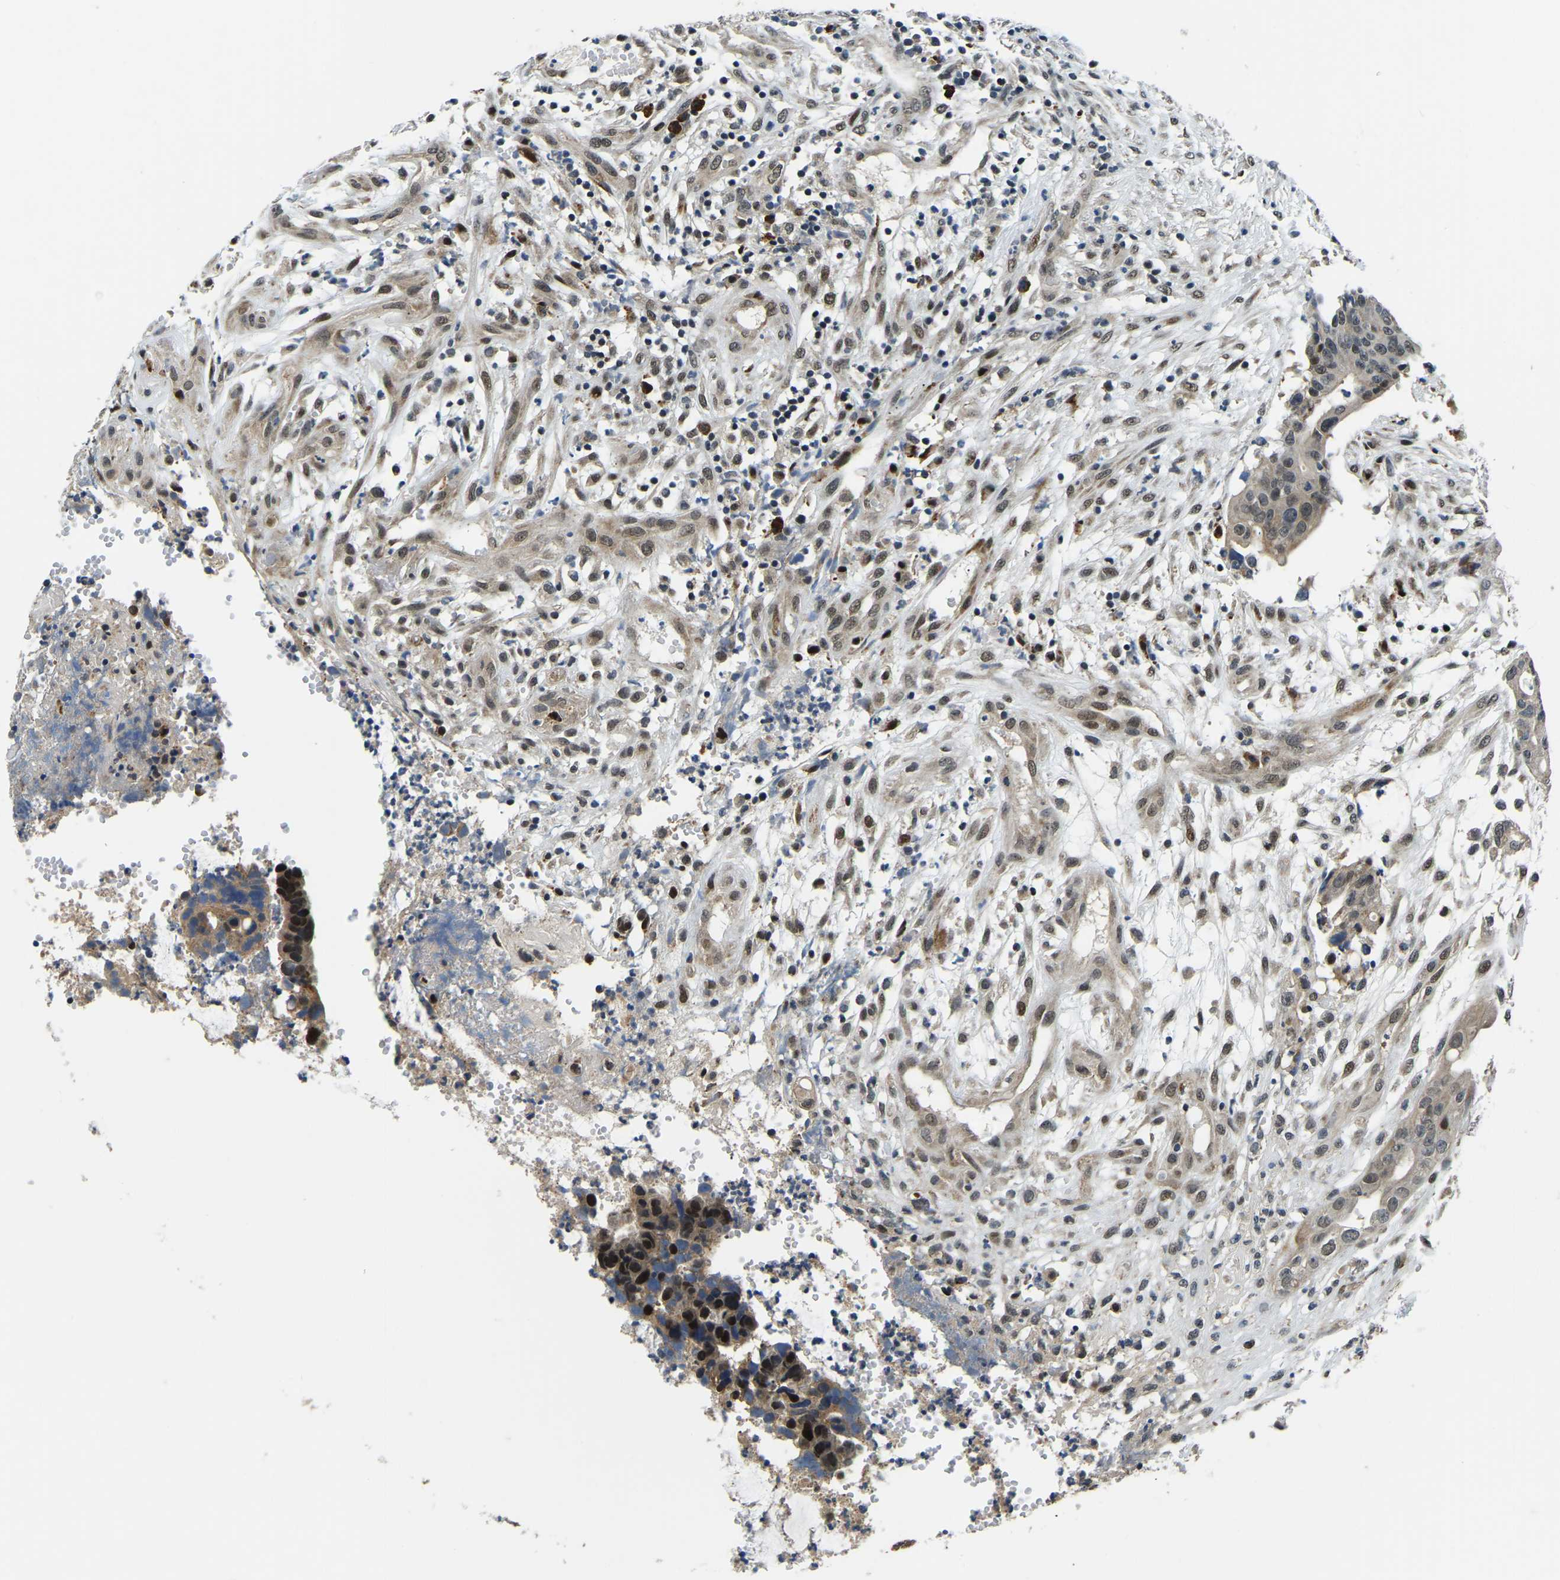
{"staining": {"intensity": "weak", "quantity": "25%-75%", "location": "cytoplasmic/membranous,nuclear"}, "tissue": "colorectal cancer", "cell_type": "Tumor cells", "image_type": "cancer", "snomed": [{"axis": "morphology", "description": "Adenocarcinoma, NOS"}, {"axis": "topography", "description": "Colon"}], "caption": "About 25%-75% of tumor cells in colorectal cancer exhibit weak cytoplasmic/membranous and nuclear protein expression as visualized by brown immunohistochemical staining.", "gene": "ING2", "patient": {"sex": "female", "age": 57}}